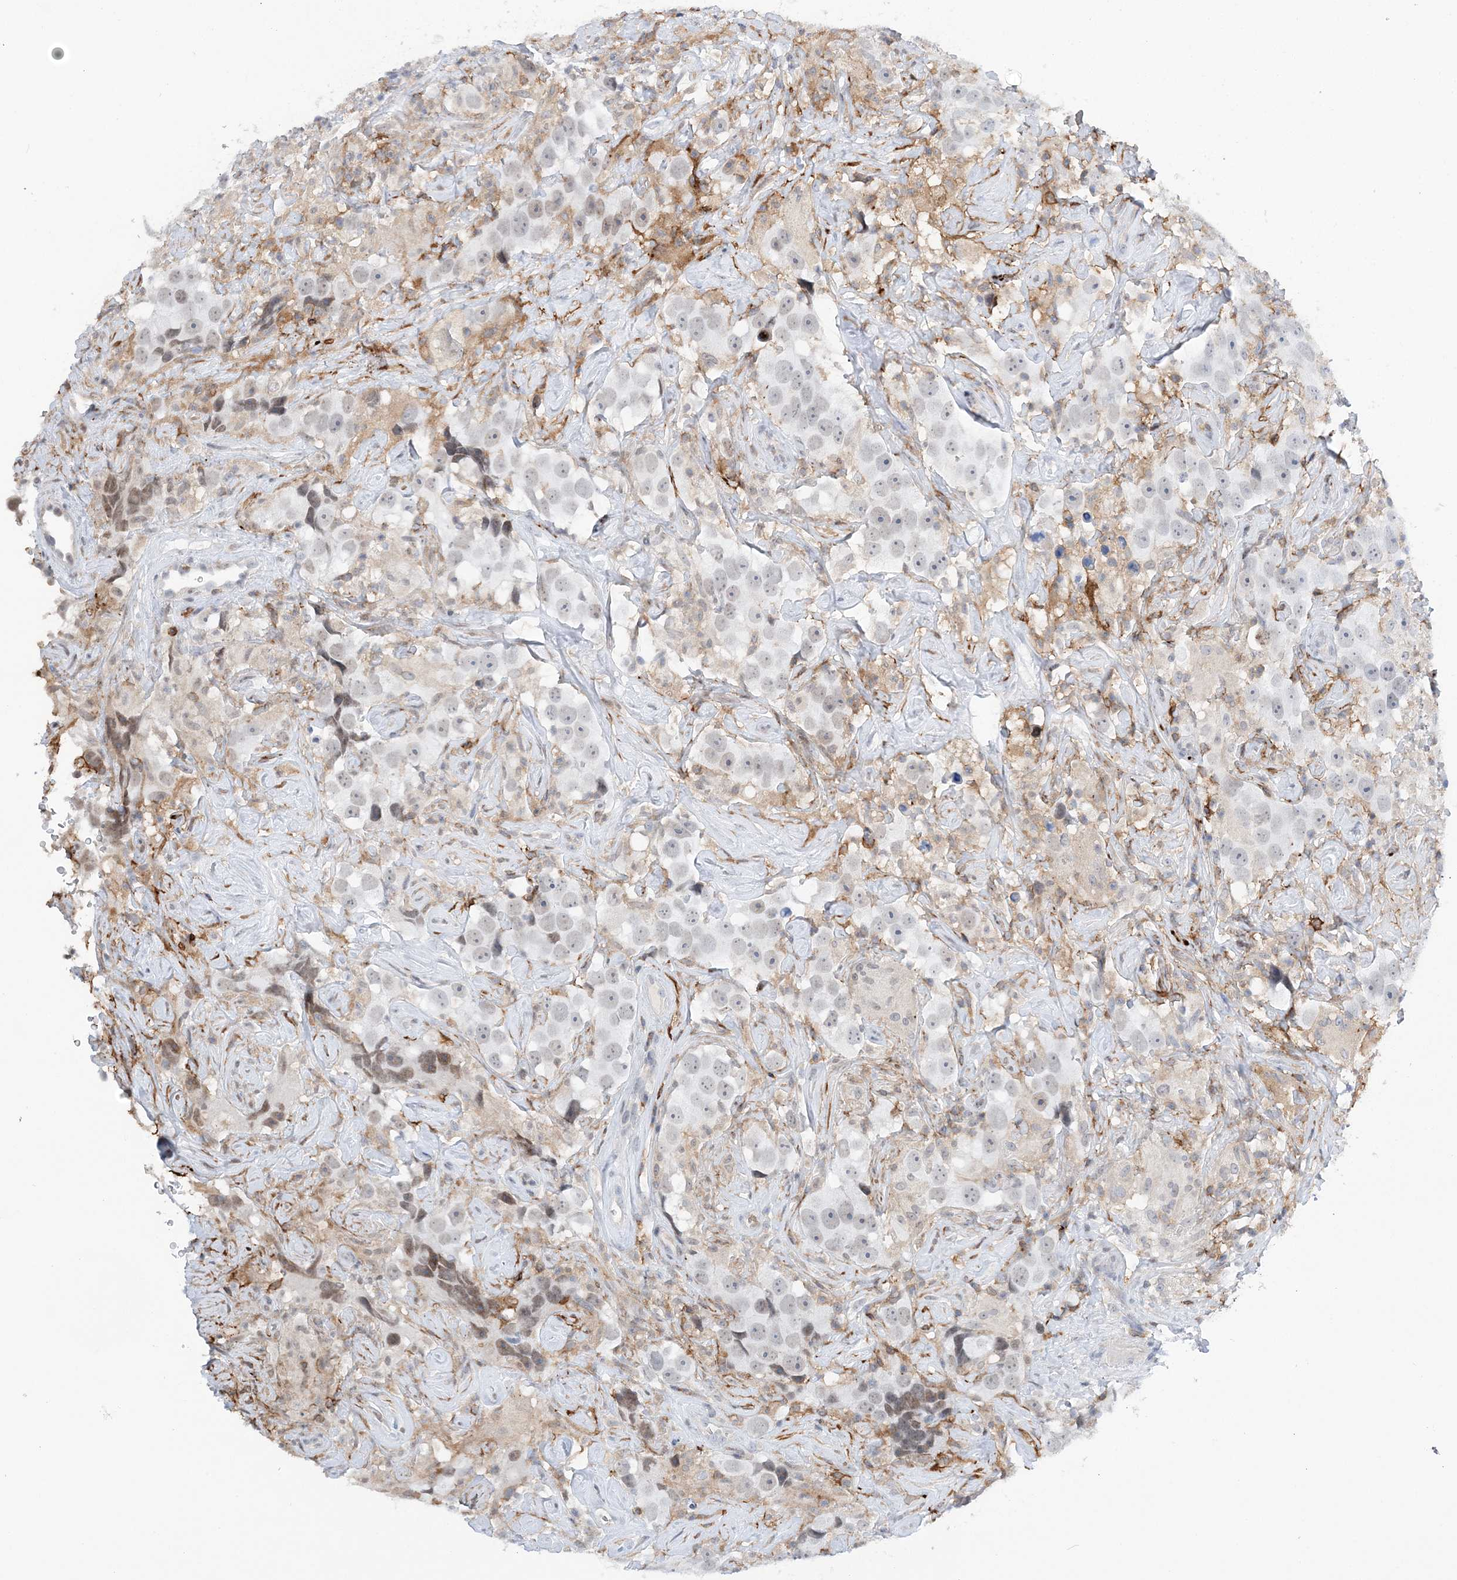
{"staining": {"intensity": "weak", "quantity": "<25%", "location": "nuclear"}, "tissue": "testis cancer", "cell_type": "Tumor cells", "image_type": "cancer", "snomed": [{"axis": "morphology", "description": "Seminoma, NOS"}, {"axis": "topography", "description": "Testis"}], "caption": "Tumor cells show no significant staining in seminoma (testis).", "gene": "PRMT9", "patient": {"sex": "male", "age": 49}}